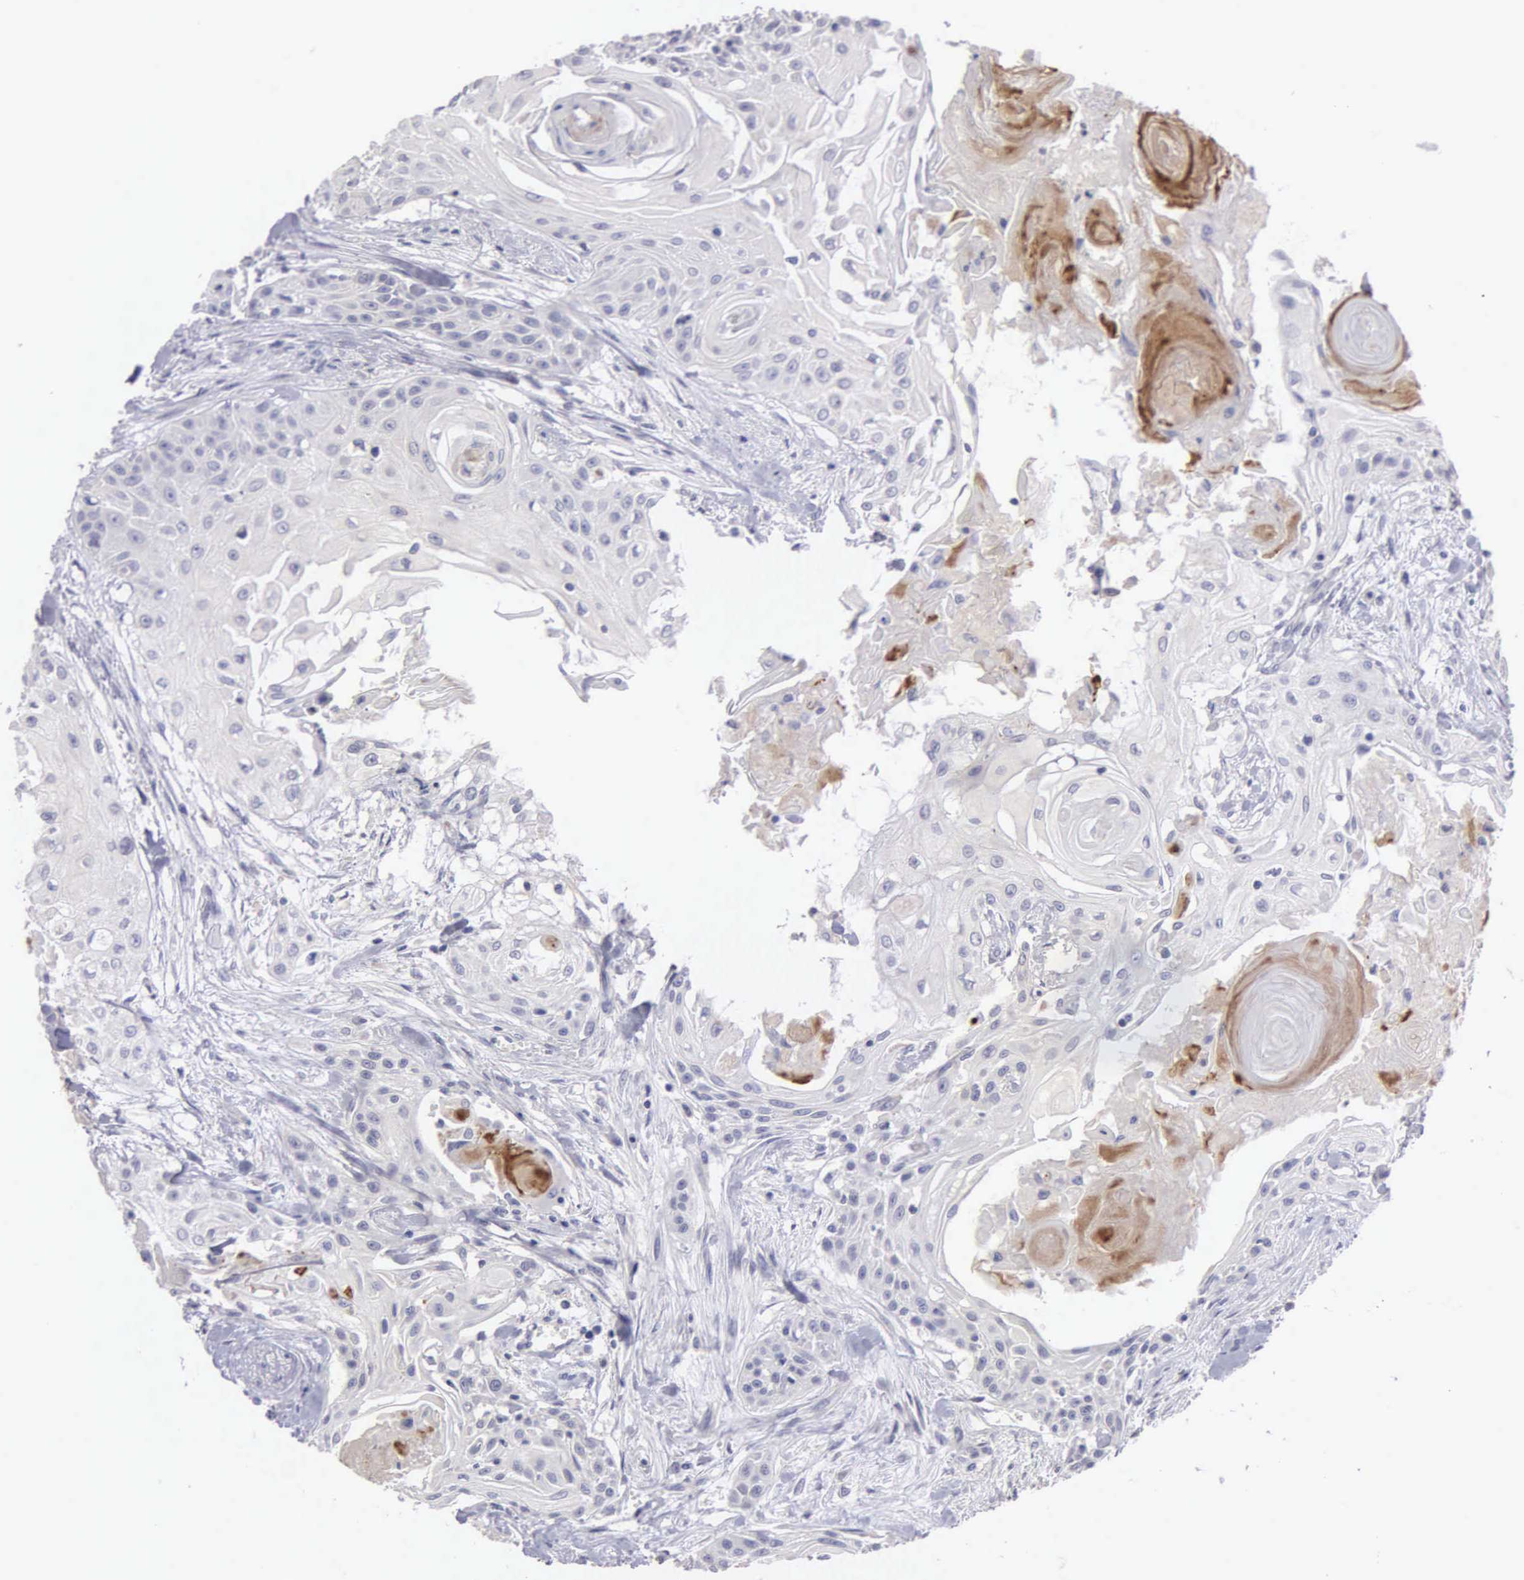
{"staining": {"intensity": "negative", "quantity": "none", "location": "none"}, "tissue": "head and neck cancer", "cell_type": "Tumor cells", "image_type": "cancer", "snomed": [{"axis": "morphology", "description": "Squamous cell carcinoma, NOS"}, {"axis": "morphology", "description": "Squamous cell carcinoma, metastatic, NOS"}, {"axis": "topography", "description": "Lymph node"}, {"axis": "topography", "description": "Salivary gland"}, {"axis": "topography", "description": "Head-Neck"}], "caption": "This is a histopathology image of immunohistochemistry staining of head and neck cancer (squamous cell carcinoma), which shows no positivity in tumor cells. (Stains: DAB immunohistochemistry (IHC) with hematoxylin counter stain, Microscopy: brightfield microscopy at high magnification).", "gene": "BRD1", "patient": {"sex": "female", "age": 74}}